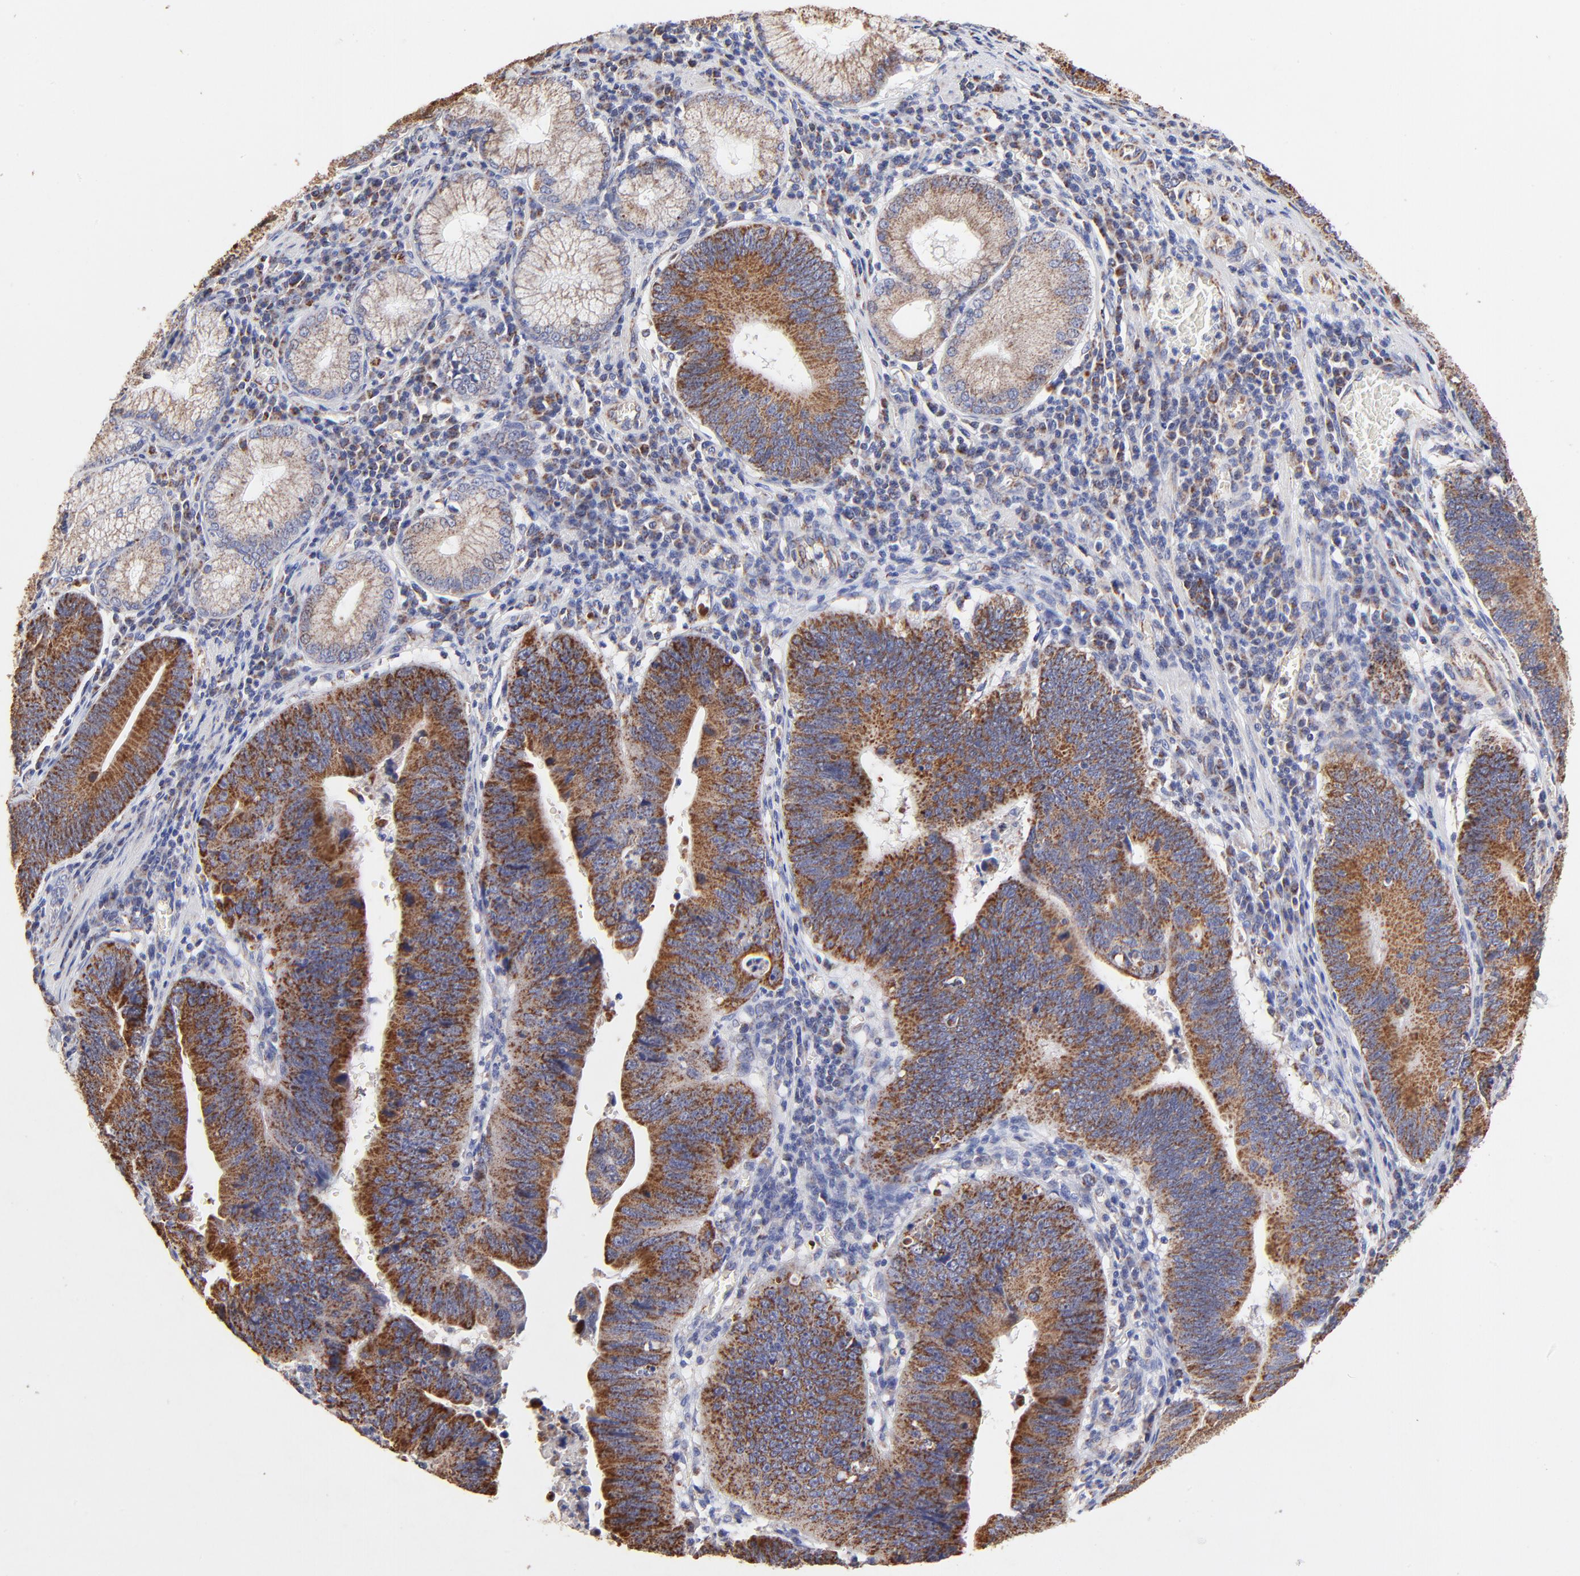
{"staining": {"intensity": "strong", "quantity": ">75%", "location": "cytoplasmic/membranous"}, "tissue": "stomach cancer", "cell_type": "Tumor cells", "image_type": "cancer", "snomed": [{"axis": "morphology", "description": "Adenocarcinoma, NOS"}, {"axis": "topography", "description": "Stomach"}], "caption": "This photomicrograph shows immunohistochemistry staining of human stomach cancer, with high strong cytoplasmic/membranous staining in approximately >75% of tumor cells.", "gene": "SSBP1", "patient": {"sex": "male", "age": 59}}